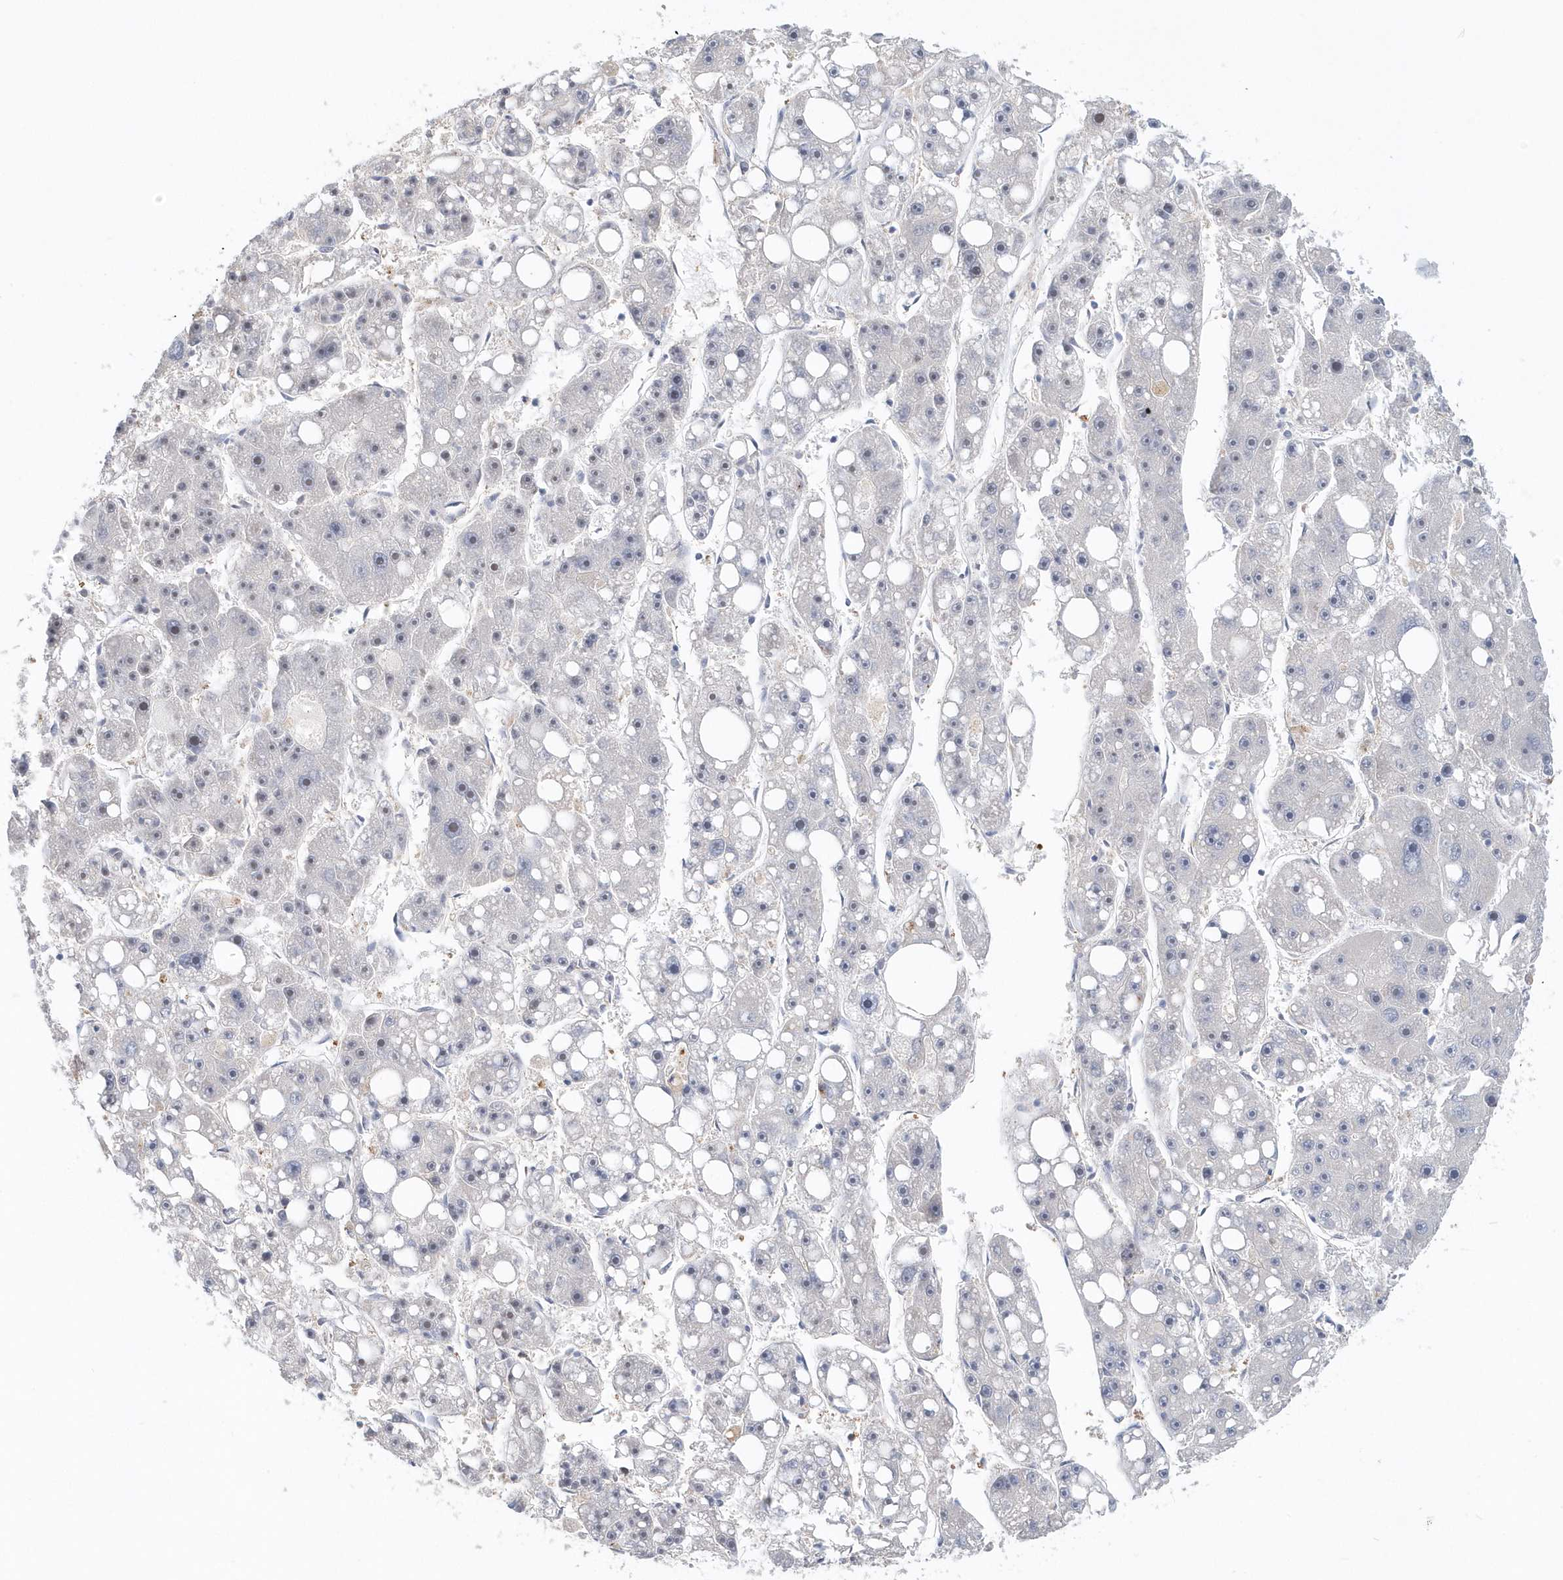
{"staining": {"intensity": "negative", "quantity": "none", "location": "none"}, "tissue": "liver cancer", "cell_type": "Tumor cells", "image_type": "cancer", "snomed": [{"axis": "morphology", "description": "Carcinoma, Hepatocellular, NOS"}, {"axis": "topography", "description": "Liver"}], "caption": "Immunohistochemistry of human liver hepatocellular carcinoma reveals no expression in tumor cells.", "gene": "SUMO2", "patient": {"sex": "female", "age": 61}}